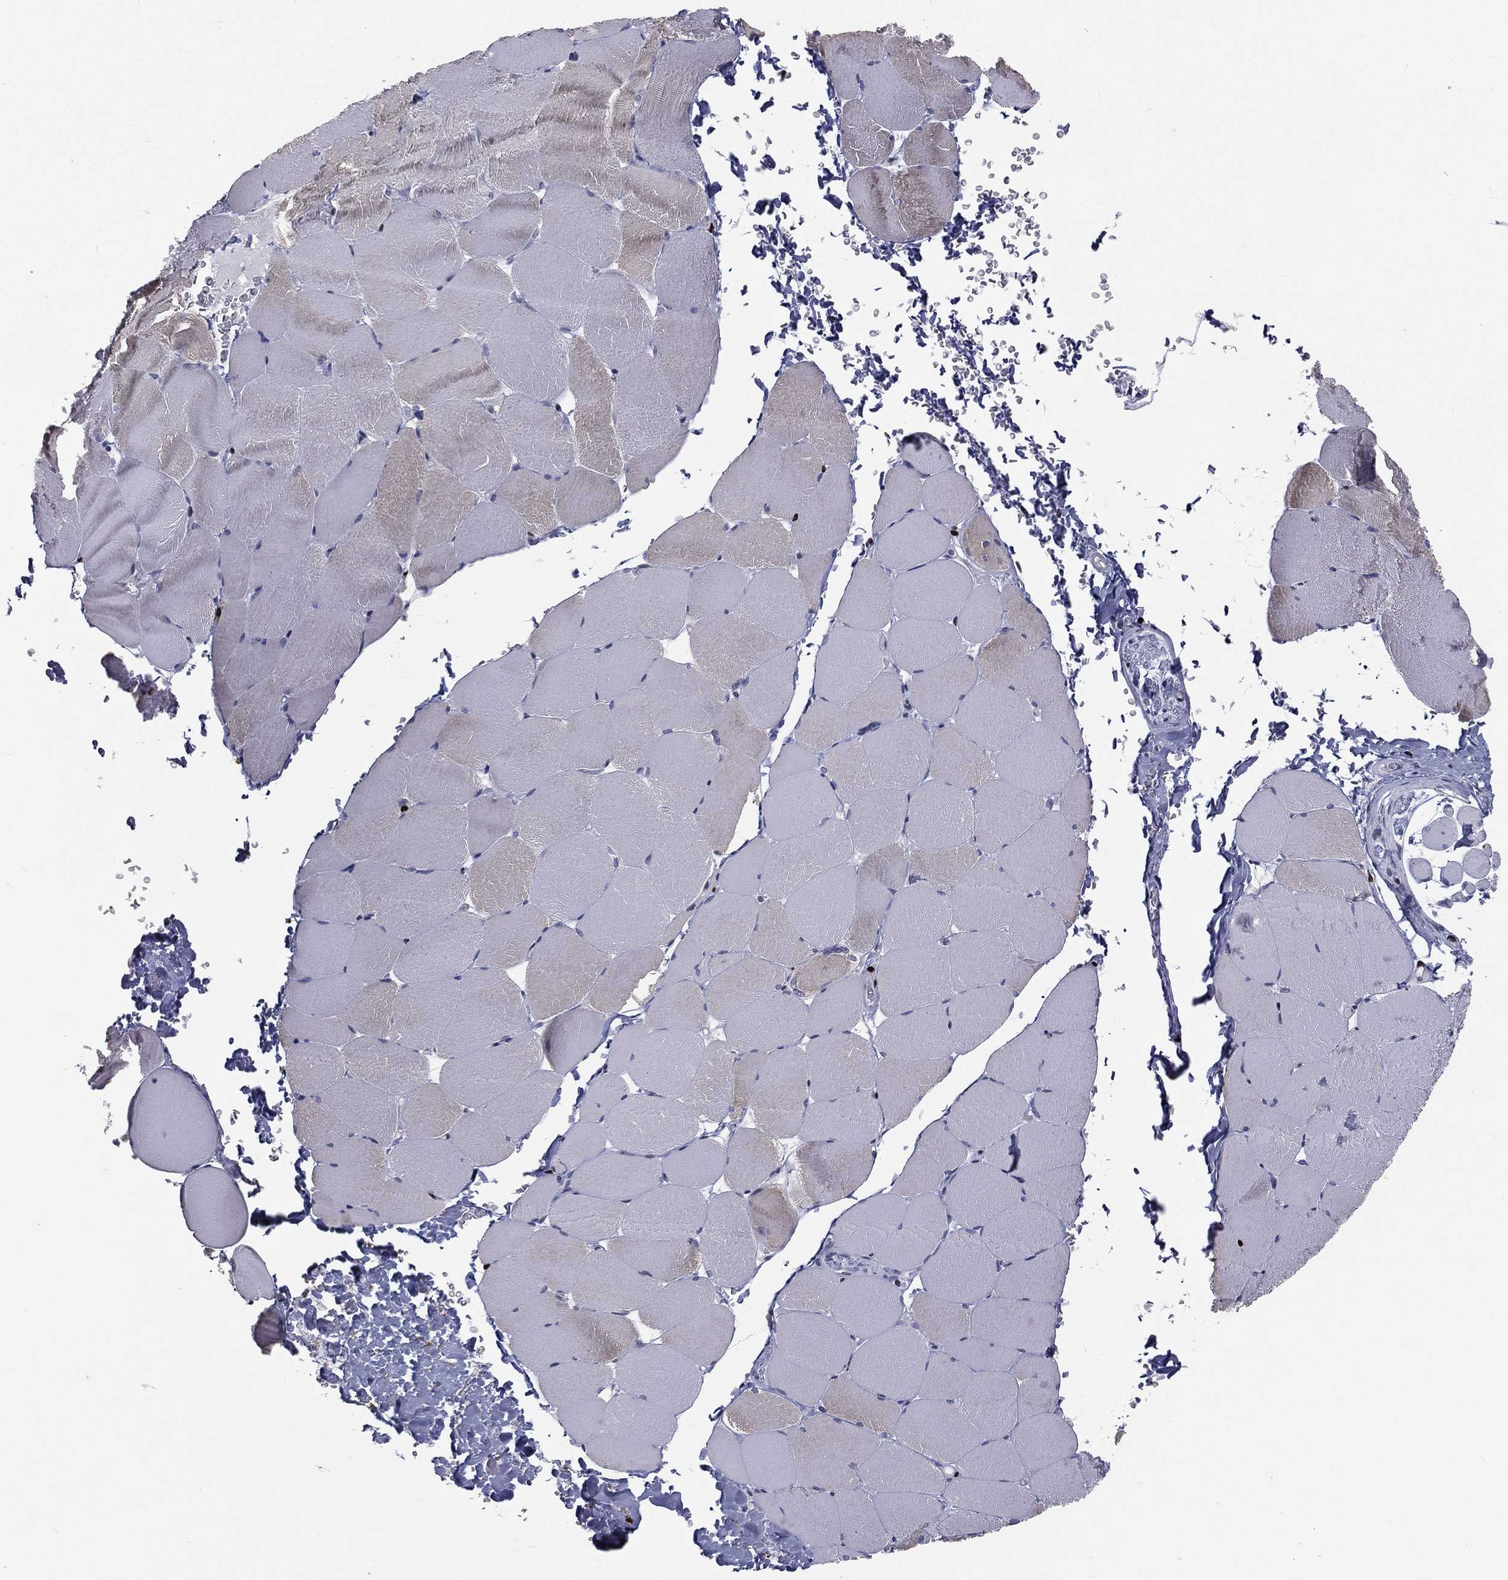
{"staining": {"intensity": "negative", "quantity": "none", "location": "none"}, "tissue": "skeletal muscle", "cell_type": "Myocytes", "image_type": "normal", "snomed": [{"axis": "morphology", "description": "Normal tissue, NOS"}, {"axis": "topography", "description": "Skeletal muscle"}], "caption": "DAB immunohistochemical staining of benign human skeletal muscle exhibits no significant positivity in myocytes.", "gene": "MNDA", "patient": {"sex": "female", "age": 37}}